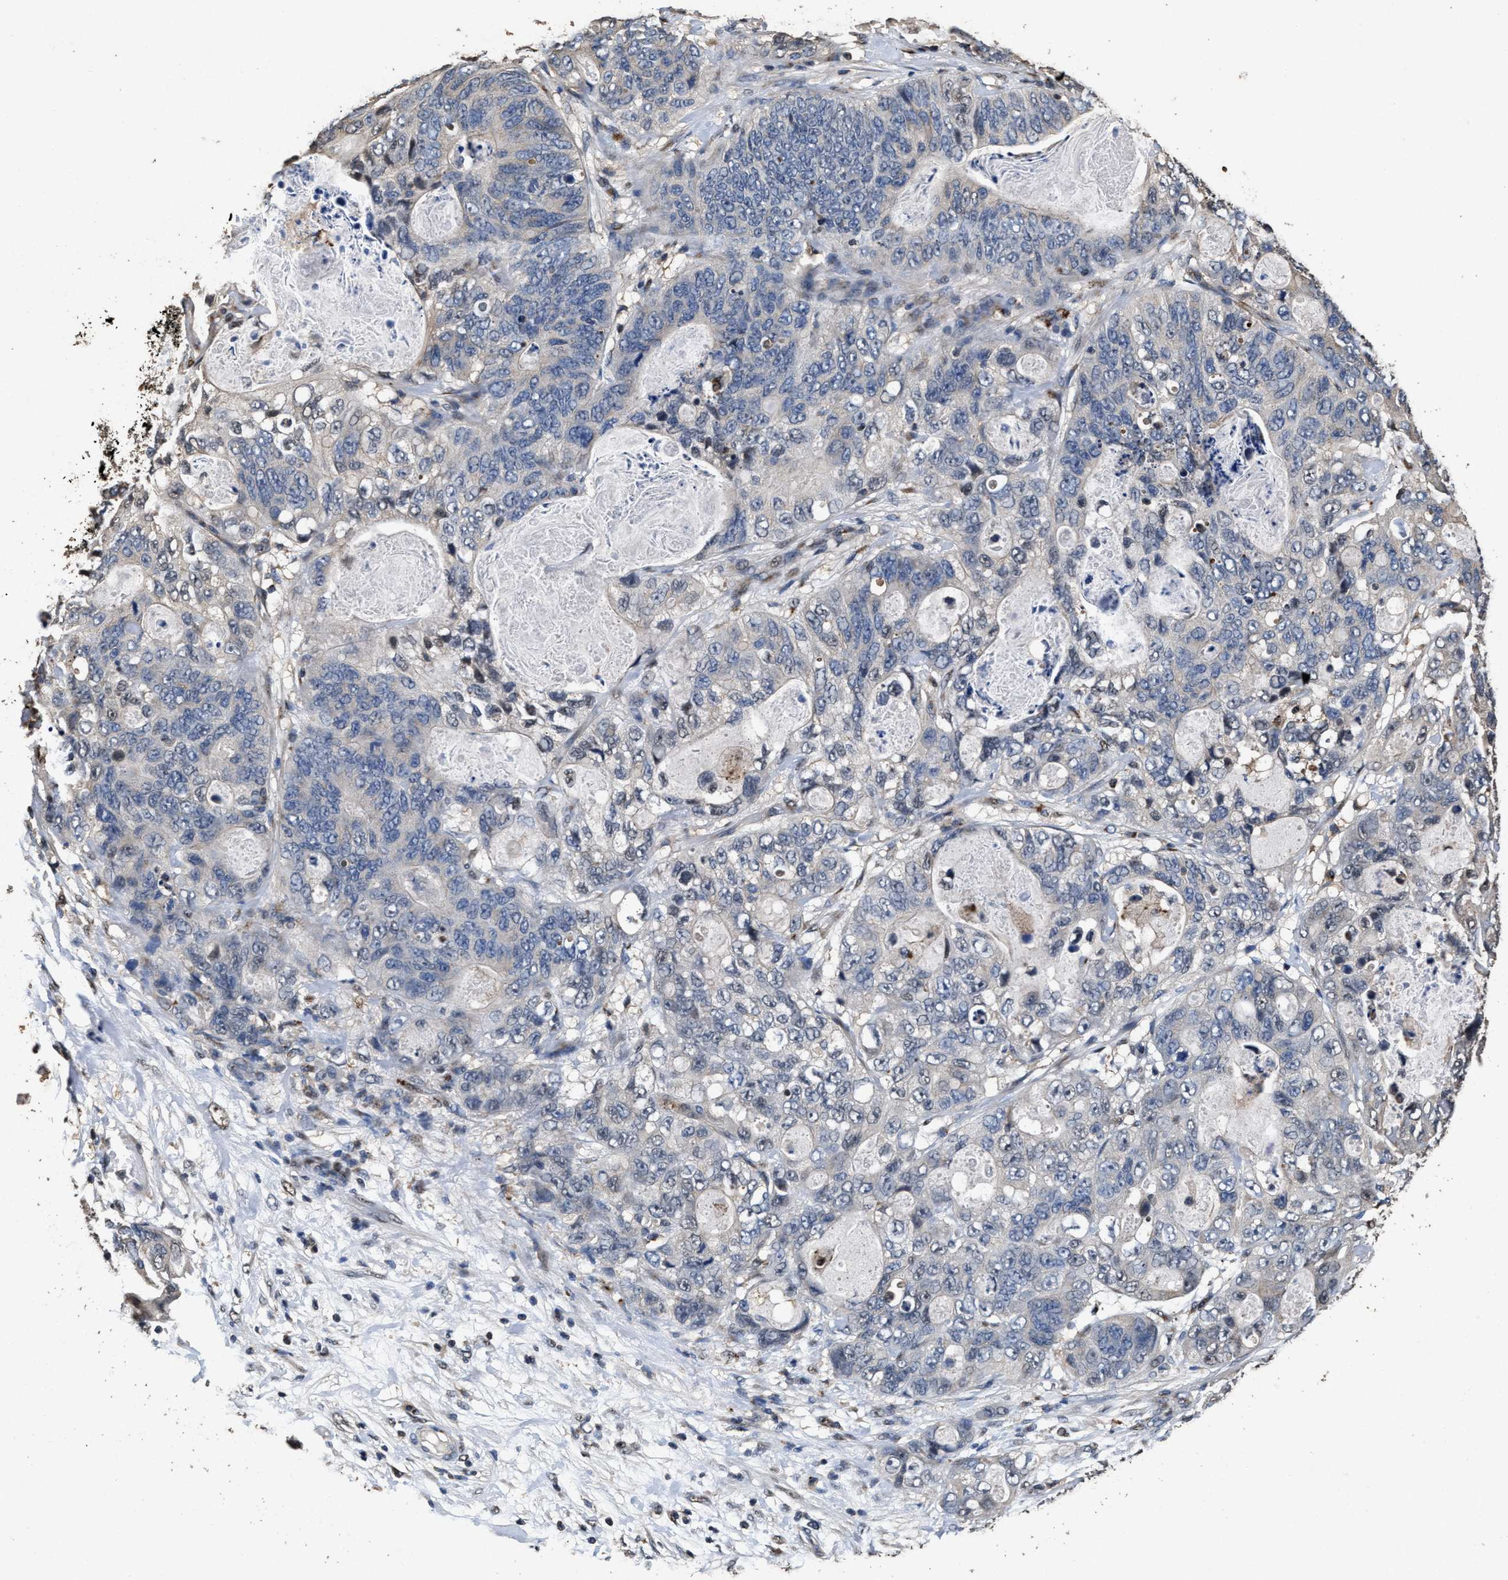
{"staining": {"intensity": "negative", "quantity": "none", "location": "none"}, "tissue": "stomach cancer", "cell_type": "Tumor cells", "image_type": "cancer", "snomed": [{"axis": "morphology", "description": "Normal tissue, NOS"}, {"axis": "morphology", "description": "Adenocarcinoma, NOS"}, {"axis": "topography", "description": "Stomach"}], "caption": "A histopathology image of human stomach adenocarcinoma is negative for staining in tumor cells. Brightfield microscopy of IHC stained with DAB (3,3'-diaminobenzidine) (brown) and hematoxylin (blue), captured at high magnification.", "gene": "TPST2", "patient": {"sex": "female", "age": 89}}